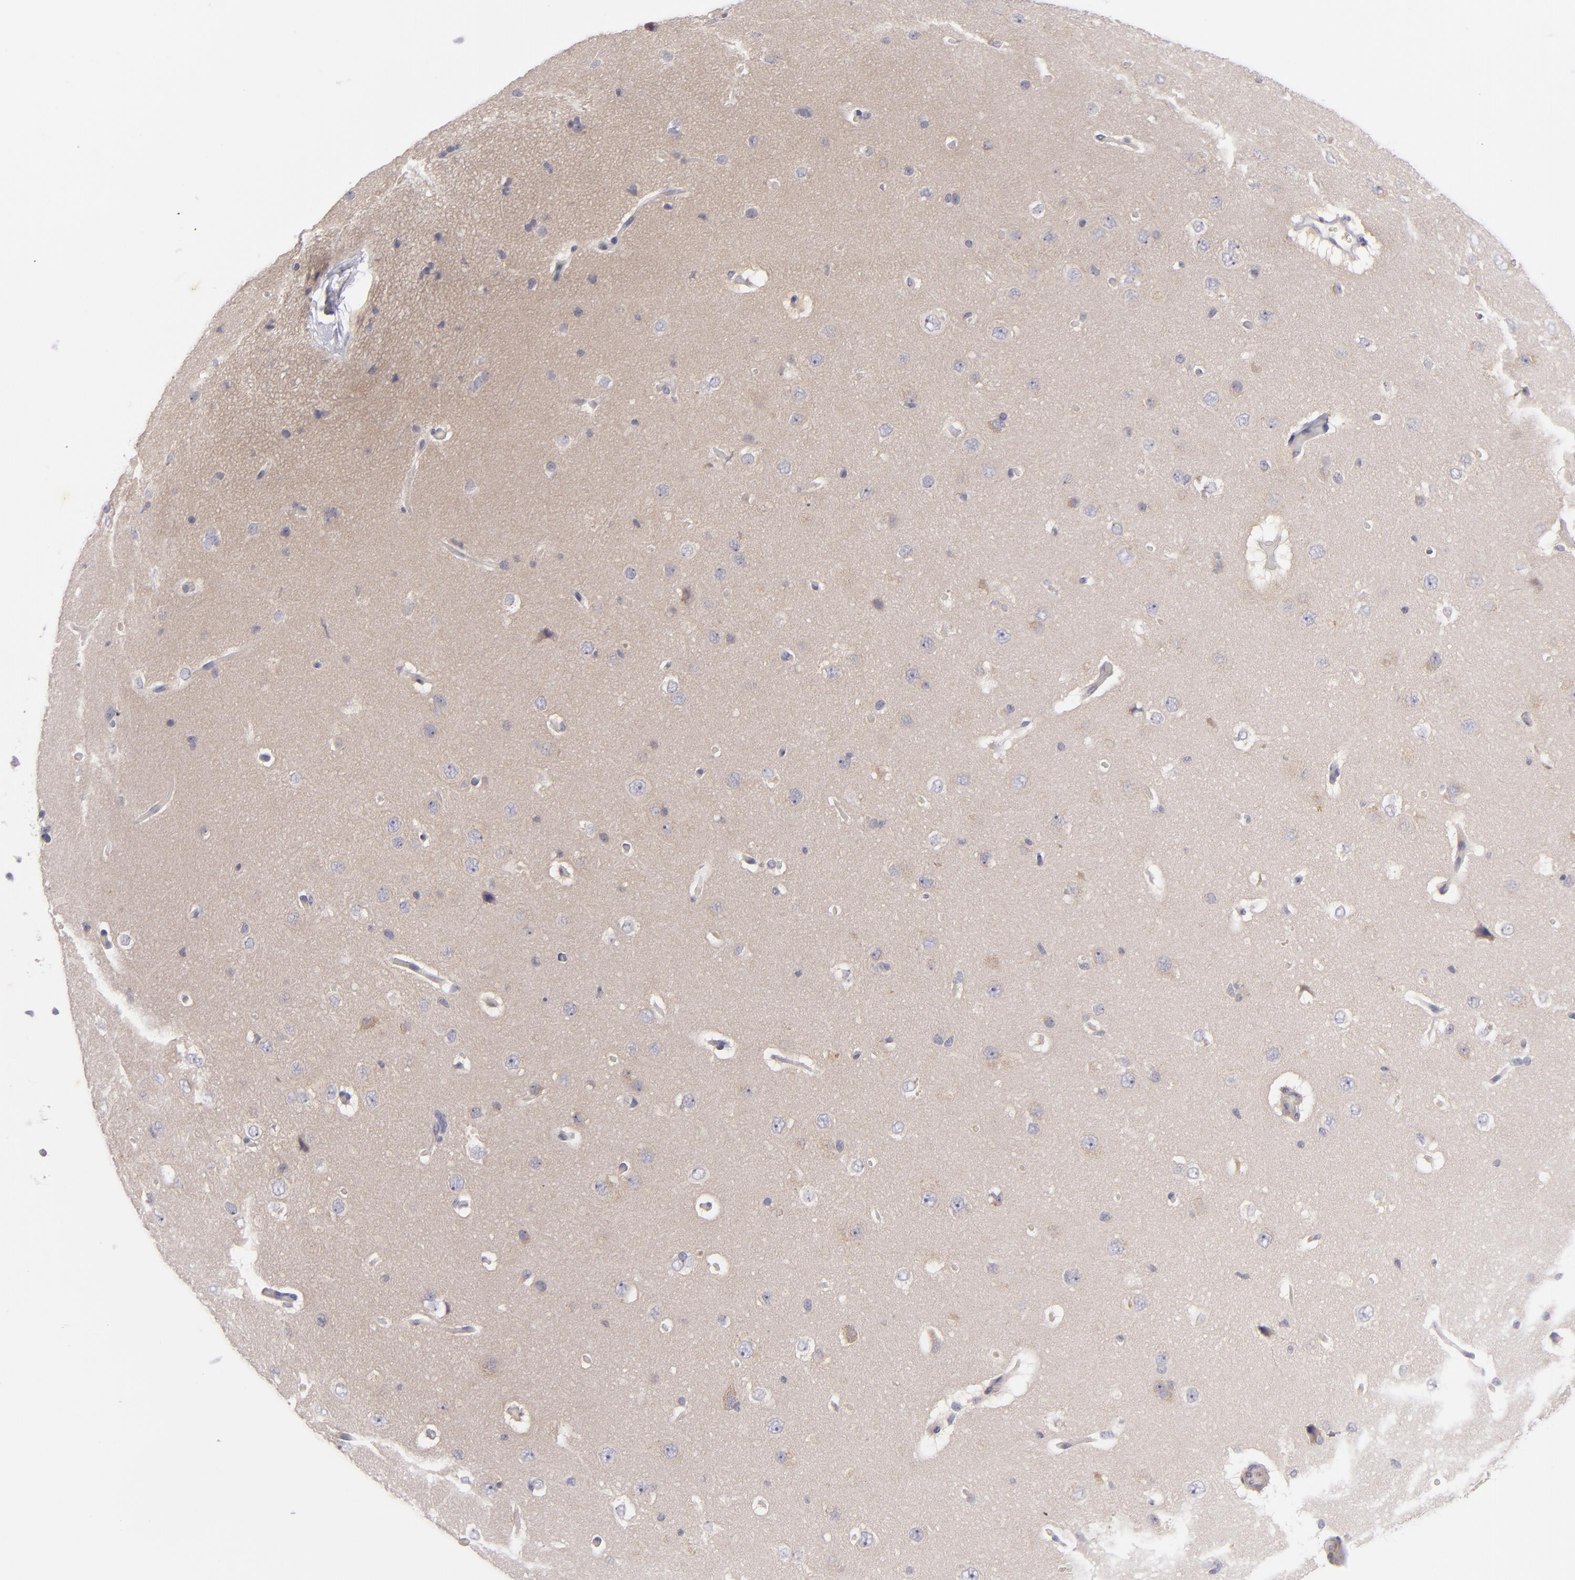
{"staining": {"intensity": "weak", "quantity": "25%-75%", "location": "cytoplasmic/membranous"}, "tissue": "cerebral cortex", "cell_type": "Endothelial cells", "image_type": "normal", "snomed": [{"axis": "morphology", "description": "Normal tissue, NOS"}, {"axis": "topography", "description": "Cerebral cortex"}], "caption": "Protein expression analysis of benign cerebral cortex exhibits weak cytoplasmic/membranous expression in about 25%-75% of endothelial cells. (IHC, brightfield microscopy, high magnification).", "gene": "CD83", "patient": {"sex": "female", "age": 45}}